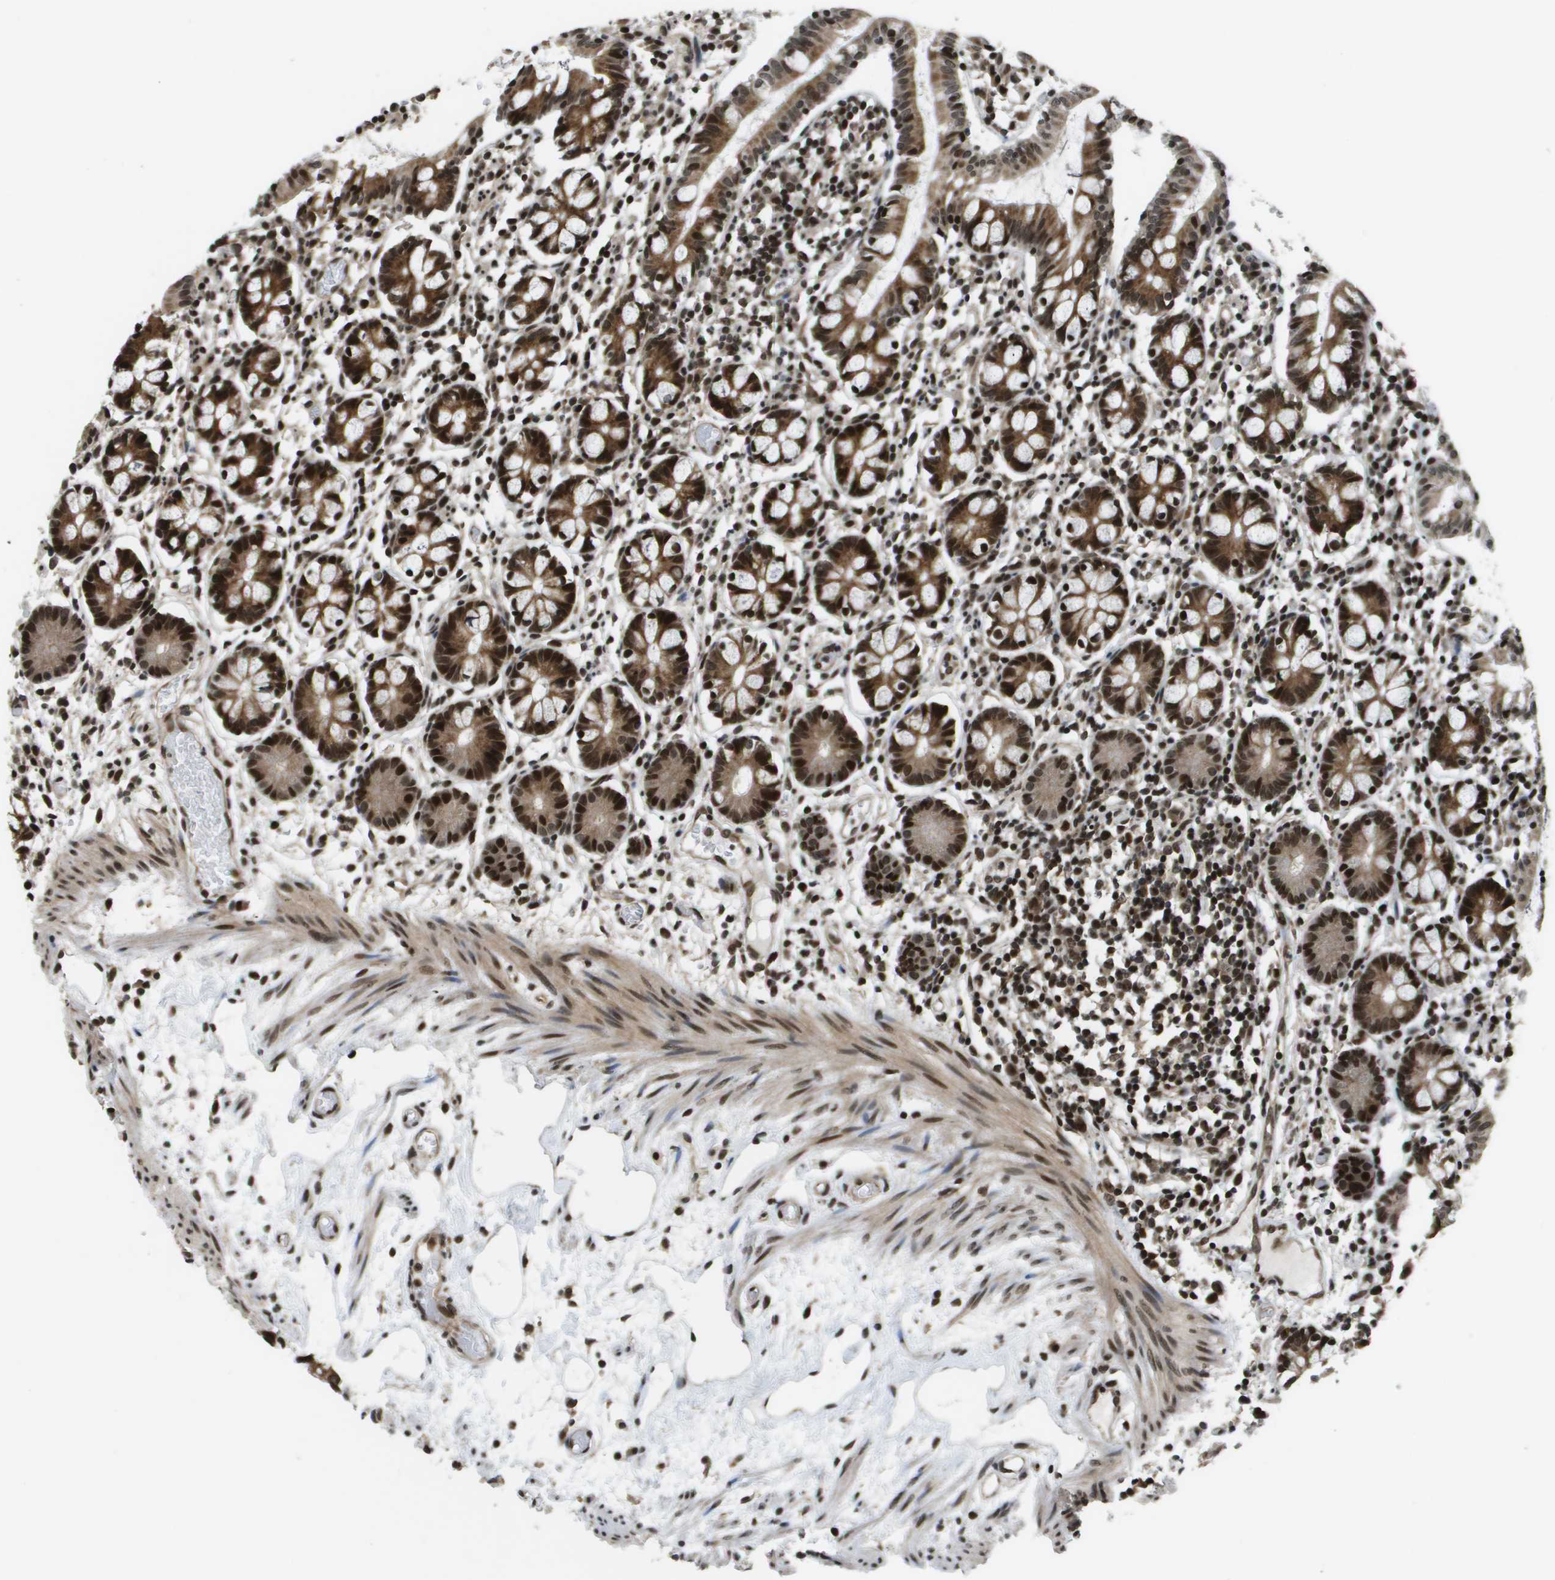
{"staining": {"intensity": "strong", "quantity": ">75%", "location": "cytoplasmic/membranous,nuclear"}, "tissue": "small intestine", "cell_type": "Glandular cells", "image_type": "normal", "snomed": [{"axis": "morphology", "description": "Normal tissue, NOS"}, {"axis": "morphology", "description": "Cystadenocarcinoma, serous, Metastatic site"}, {"axis": "topography", "description": "Small intestine"}], "caption": "Human small intestine stained with a brown dye displays strong cytoplasmic/membranous,nuclear positive positivity in about >75% of glandular cells.", "gene": "RECQL4", "patient": {"sex": "female", "age": 61}}